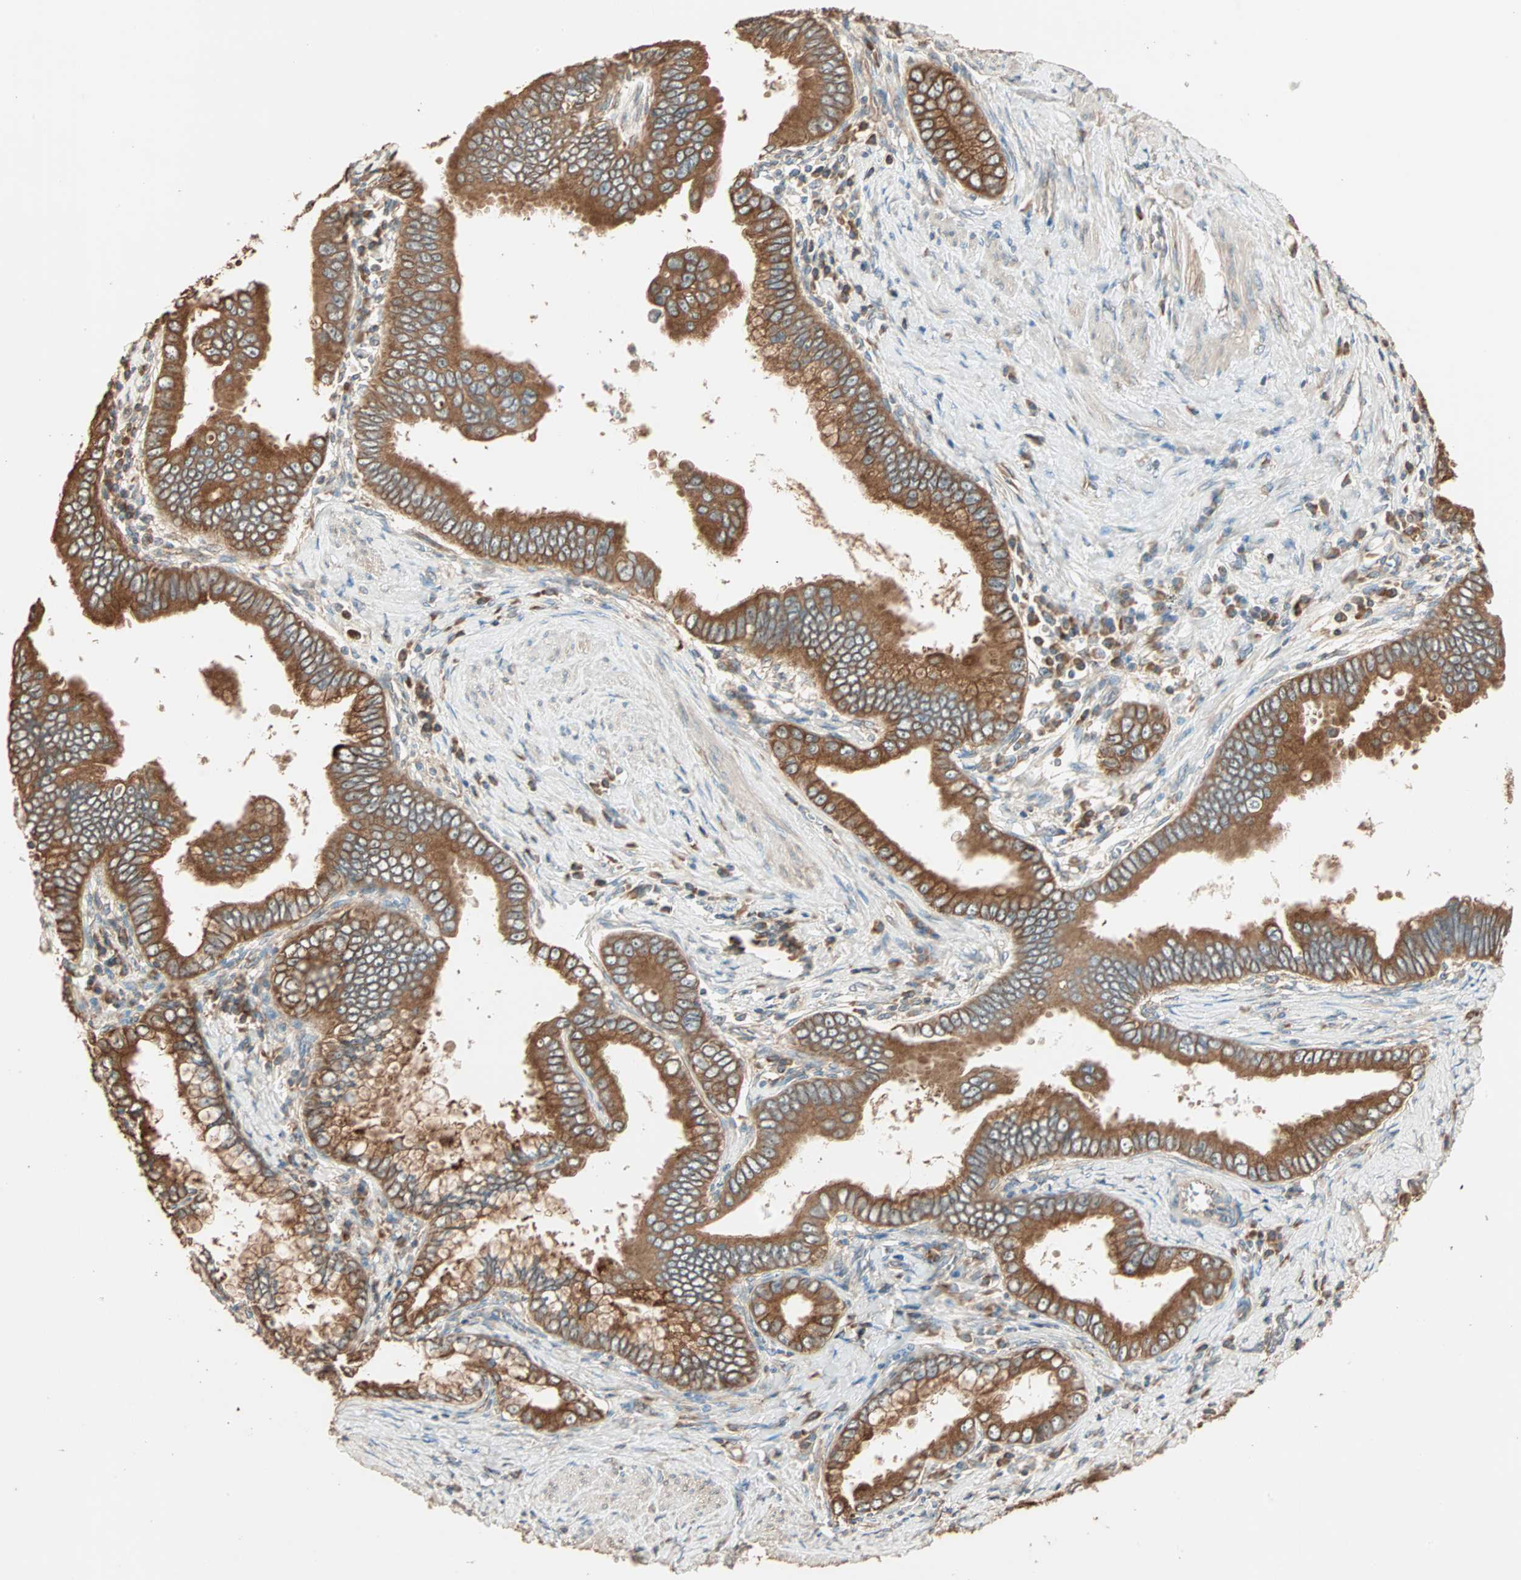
{"staining": {"intensity": "strong", "quantity": ">75%", "location": "cytoplasmic/membranous"}, "tissue": "pancreatic cancer", "cell_type": "Tumor cells", "image_type": "cancer", "snomed": [{"axis": "morphology", "description": "Normal tissue, NOS"}, {"axis": "topography", "description": "Lymph node"}], "caption": "This photomicrograph reveals immunohistochemistry (IHC) staining of pancreatic cancer, with high strong cytoplasmic/membranous expression in approximately >75% of tumor cells.", "gene": "EIF4G2", "patient": {"sex": "male", "age": 50}}